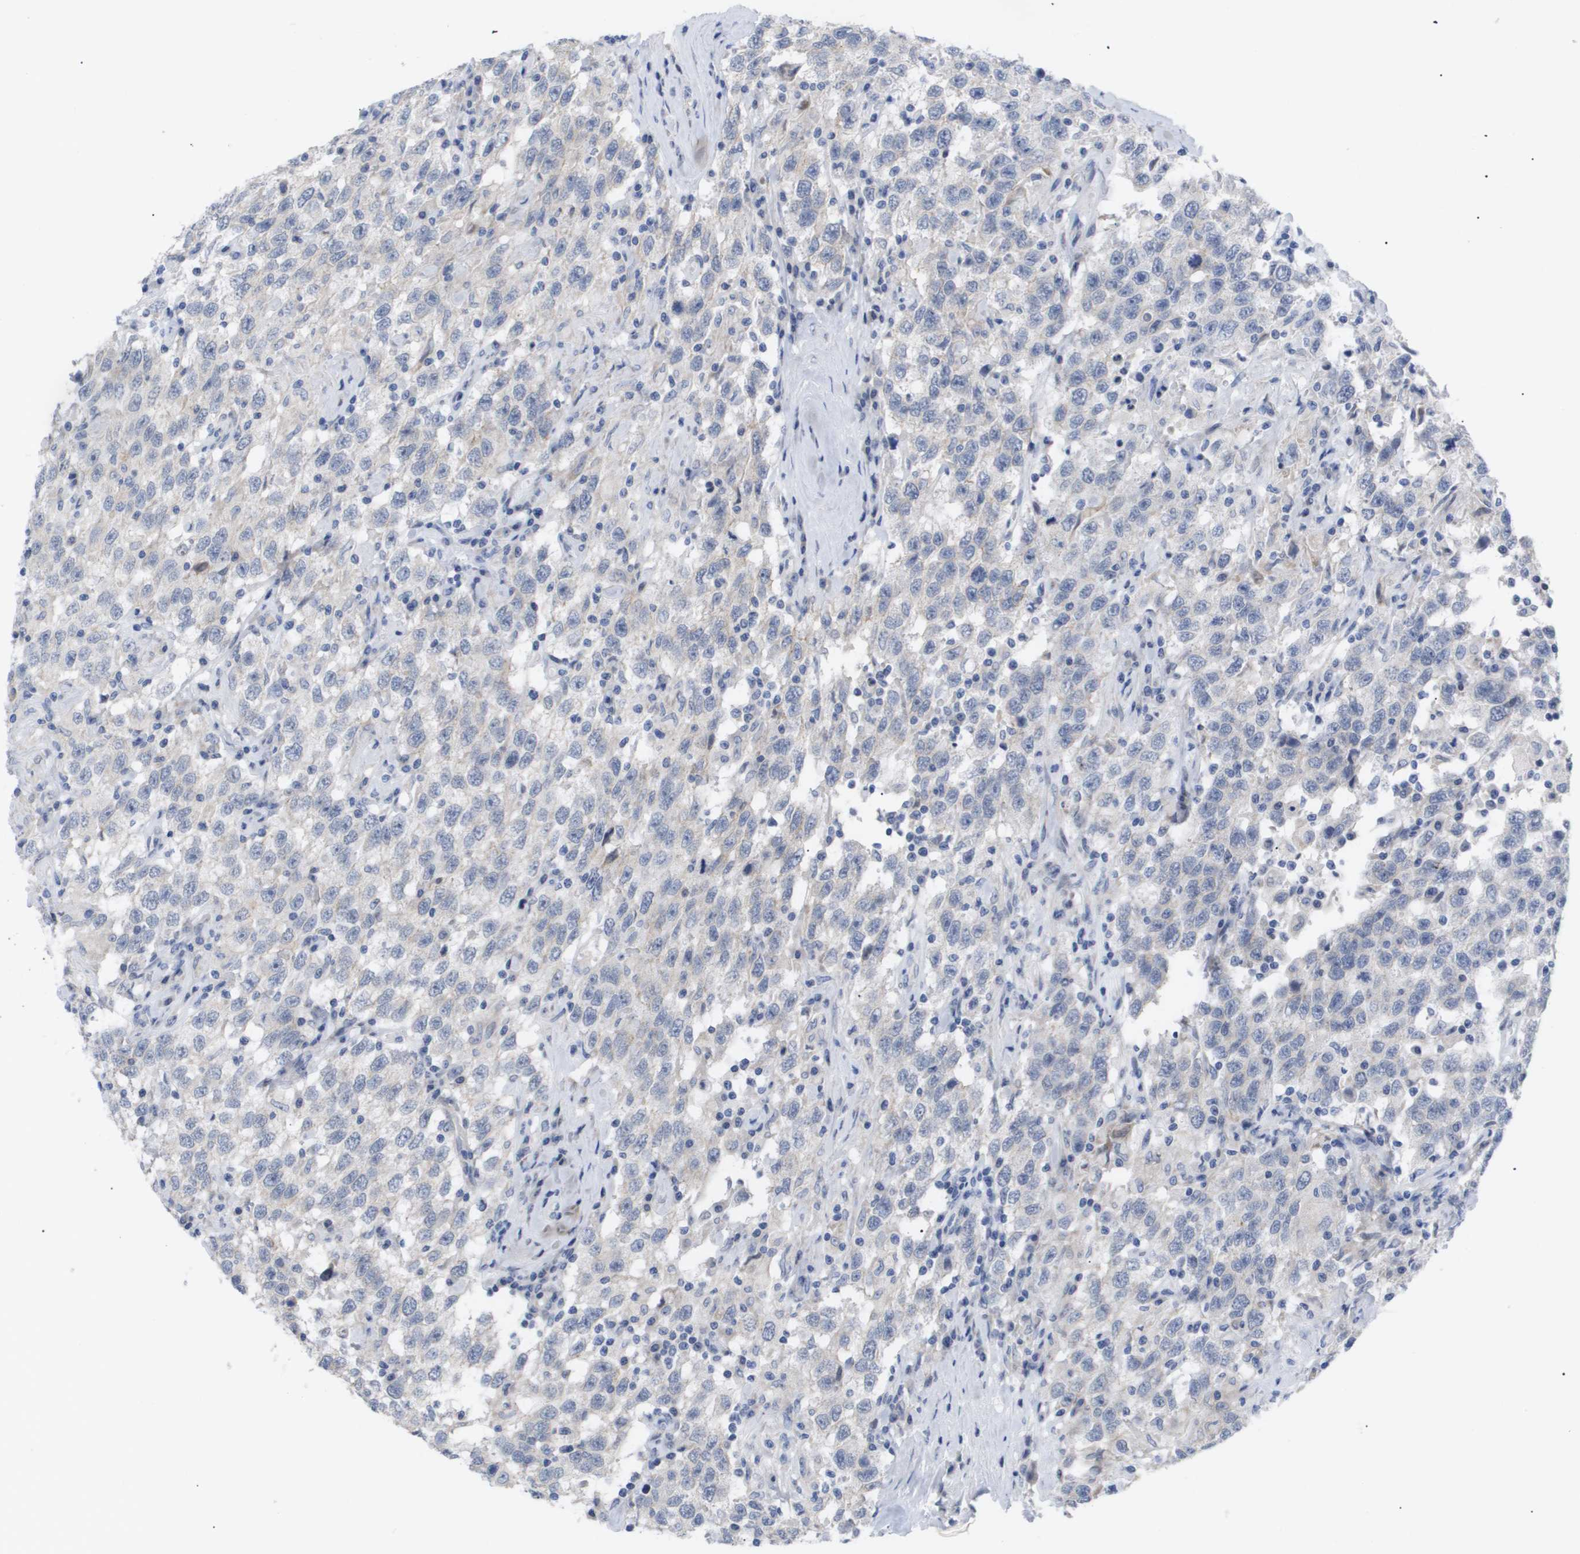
{"staining": {"intensity": "negative", "quantity": "none", "location": "none"}, "tissue": "testis cancer", "cell_type": "Tumor cells", "image_type": "cancer", "snomed": [{"axis": "morphology", "description": "Seminoma, NOS"}, {"axis": "topography", "description": "Testis"}], "caption": "Immunohistochemistry of human testis seminoma reveals no staining in tumor cells.", "gene": "CAV3", "patient": {"sex": "male", "age": 41}}